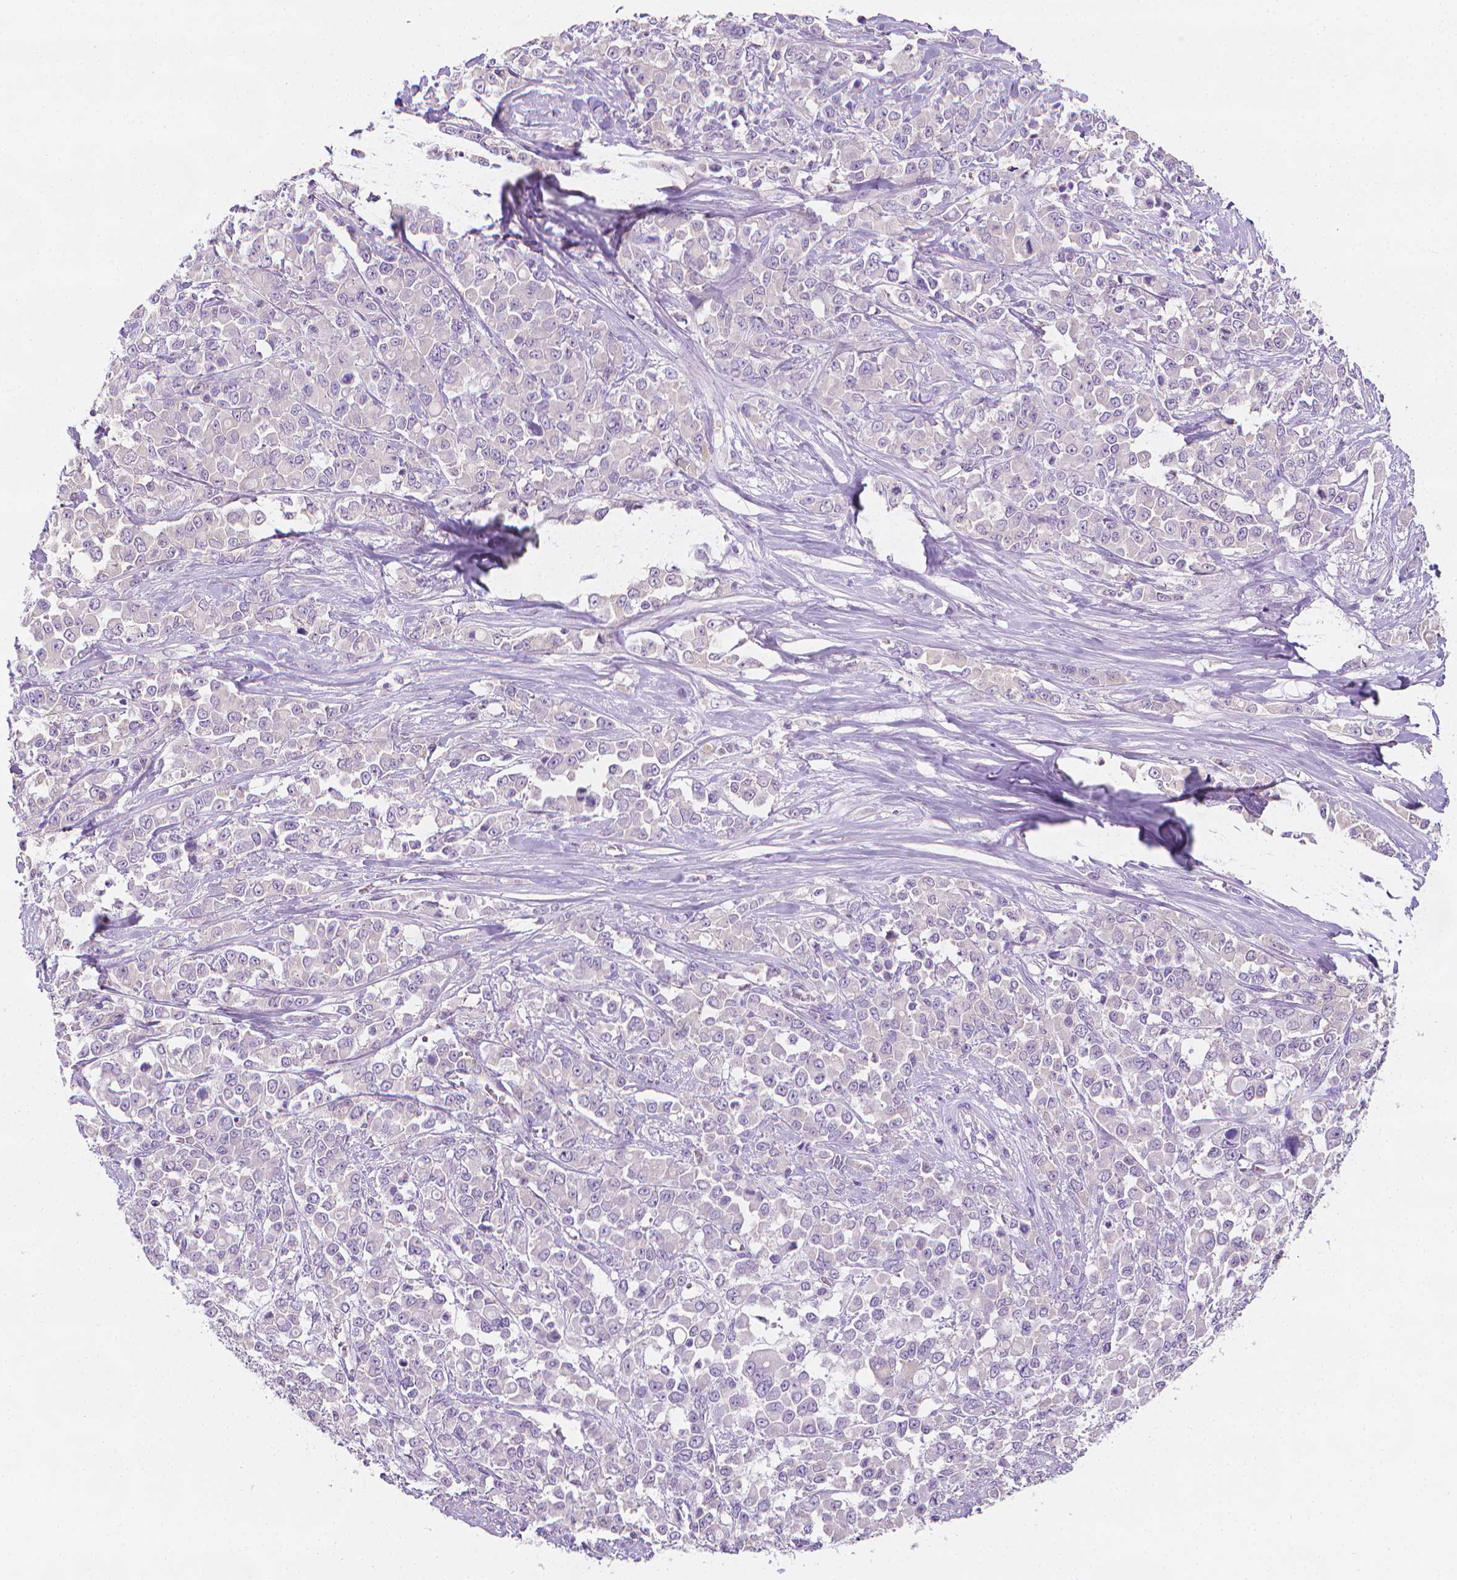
{"staining": {"intensity": "negative", "quantity": "none", "location": "none"}, "tissue": "stomach cancer", "cell_type": "Tumor cells", "image_type": "cancer", "snomed": [{"axis": "morphology", "description": "Adenocarcinoma, NOS"}, {"axis": "topography", "description": "Stomach"}], "caption": "A high-resolution micrograph shows immunohistochemistry (IHC) staining of stomach adenocarcinoma, which reveals no significant expression in tumor cells. (Stains: DAB immunohistochemistry with hematoxylin counter stain, Microscopy: brightfield microscopy at high magnification).", "gene": "FASN", "patient": {"sex": "female", "age": 76}}